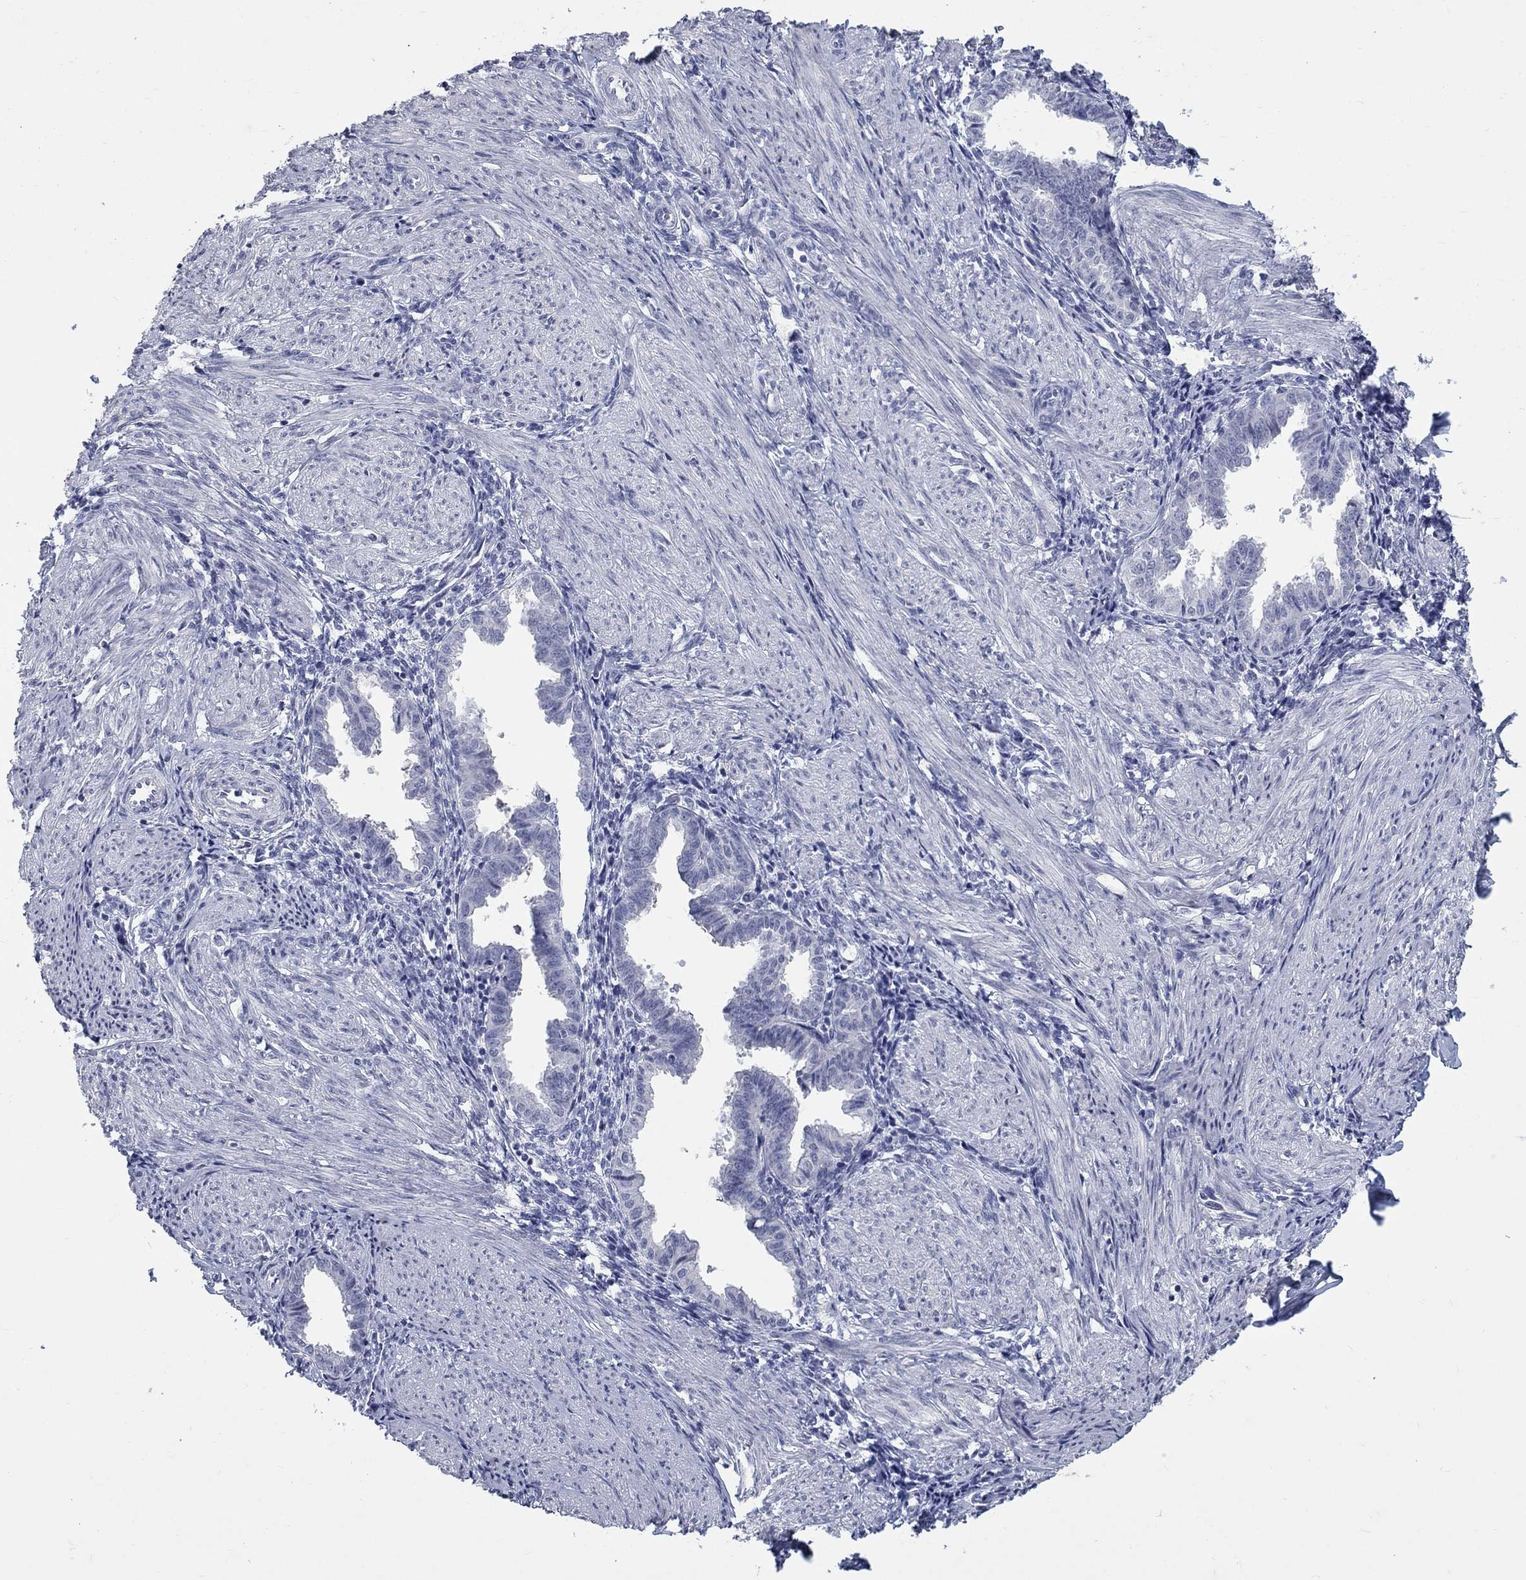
{"staining": {"intensity": "negative", "quantity": "none", "location": "none"}, "tissue": "endometrium", "cell_type": "Cells in endometrial stroma", "image_type": "normal", "snomed": [{"axis": "morphology", "description": "Normal tissue, NOS"}, {"axis": "topography", "description": "Endometrium"}], "caption": "This is a micrograph of IHC staining of unremarkable endometrium, which shows no positivity in cells in endometrial stroma. (DAB IHC with hematoxylin counter stain).", "gene": "ELAVL4", "patient": {"sex": "female", "age": 37}}